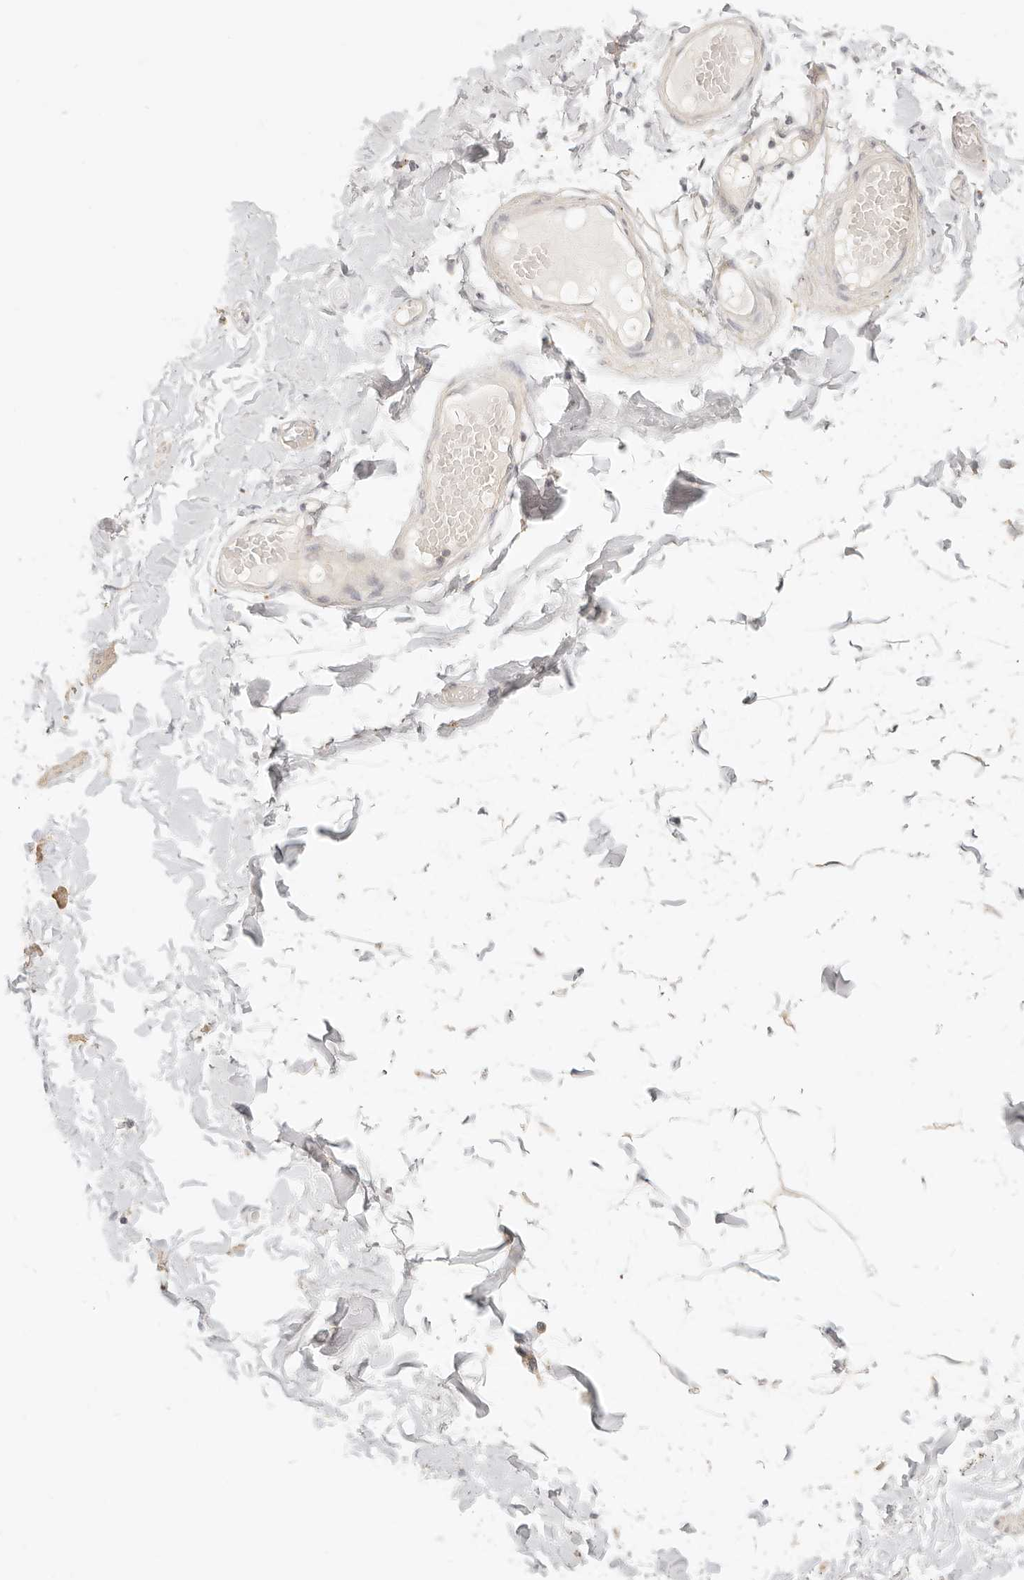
{"staining": {"intensity": "negative", "quantity": "none", "location": "none"}, "tissue": "adipose tissue", "cell_type": "Adipocytes", "image_type": "normal", "snomed": [{"axis": "morphology", "description": "Normal tissue, NOS"}, {"axis": "topography", "description": "Adipose tissue"}, {"axis": "topography", "description": "Vascular tissue"}, {"axis": "topography", "description": "Peripheral nerve tissue"}], "caption": "Adipose tissue stained for a protein using IHC displays no positivity adipocytes.", "gene": "CNMD", "patient": {"sex": "male", "age": 25}}